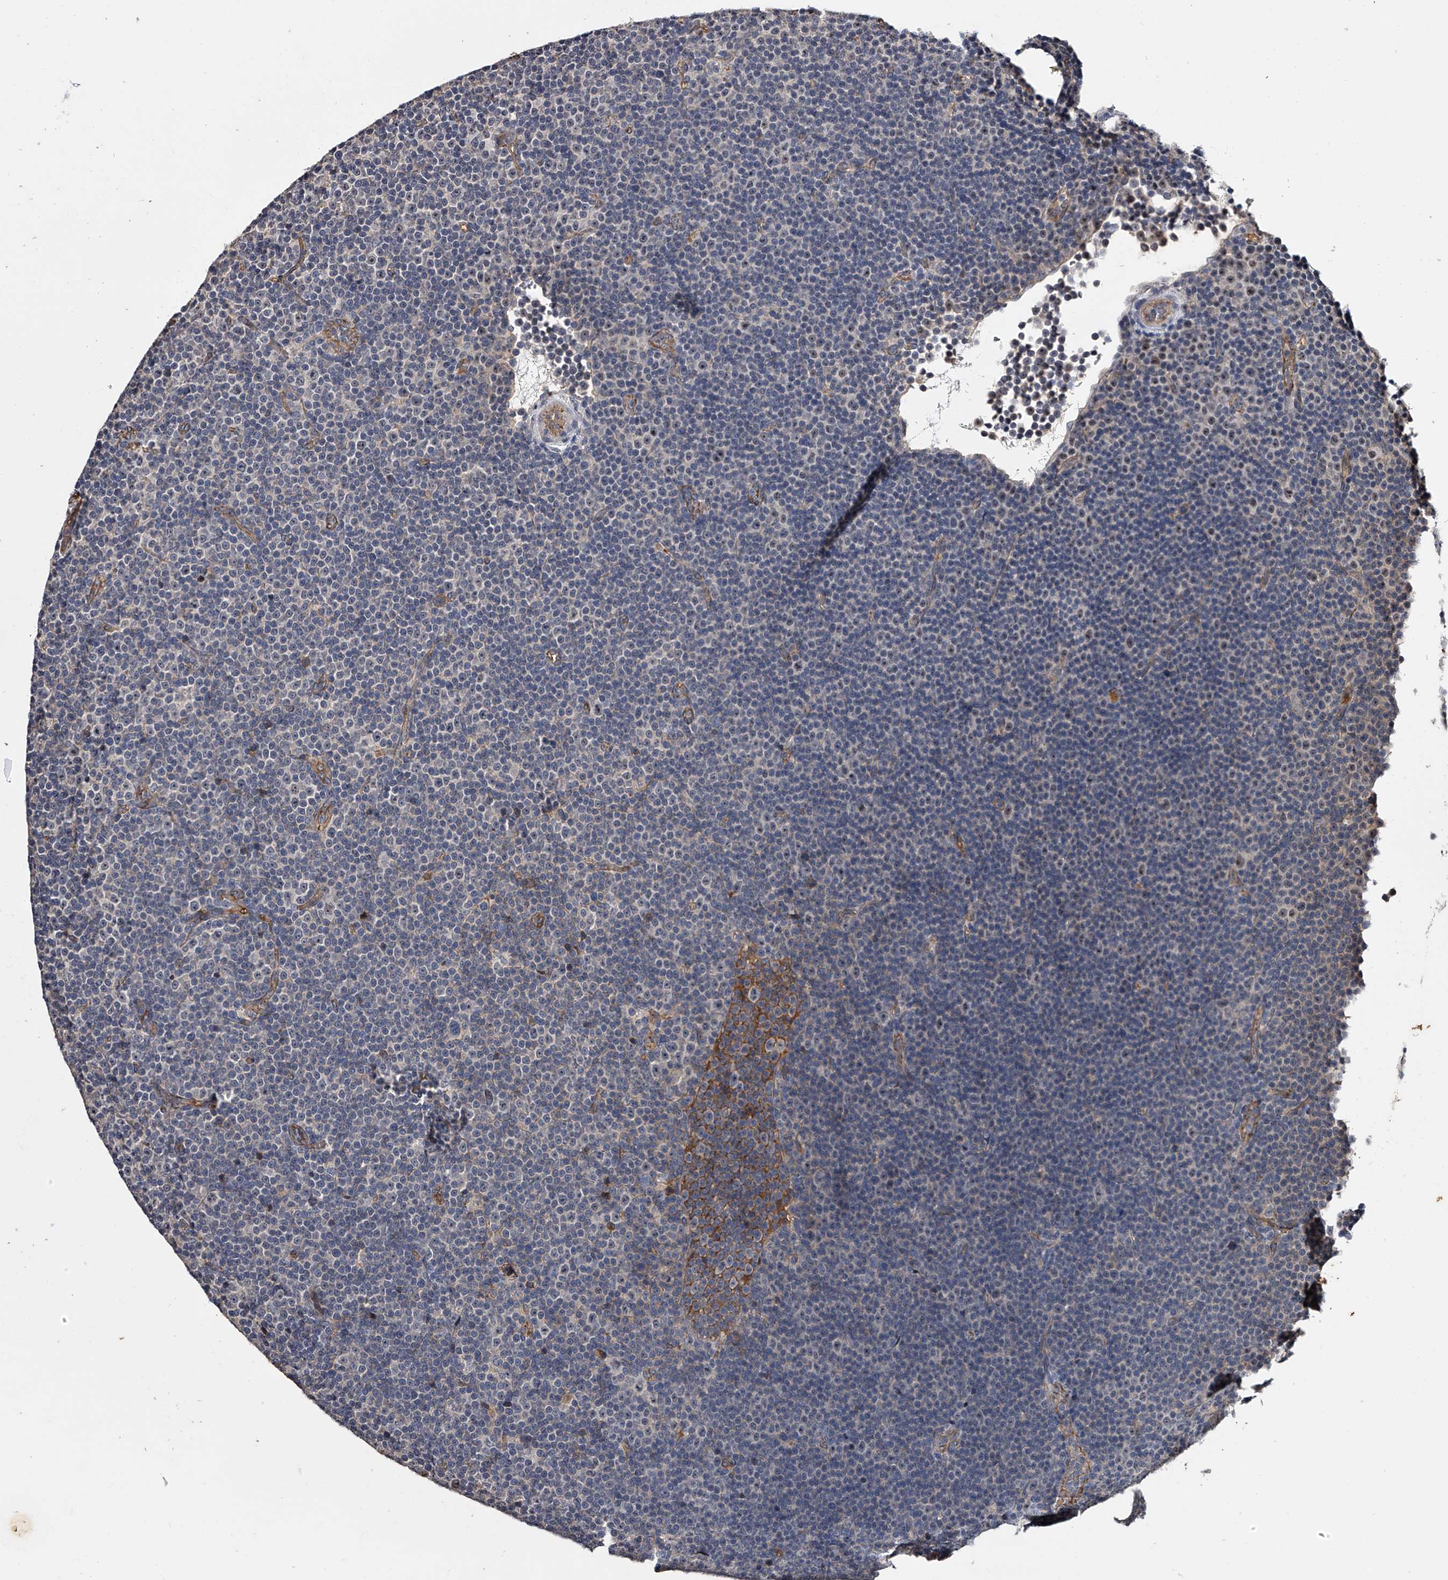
{"staining": {"intensity": "negative", "quantity": "none", "location": "none"}, "tissue": "lymphoma", "cell_type": "Tumor cells", "image_type": "cancer", "snomed": [{"axis": "morphology", "description": "Malignant lymphoma, non-Hodgkin's type, Low grade"}, {"axis": "topography", "description": "Lymph node"}], "caption": "Immunohistochemistry photomicrograph of neoplastic tissue: low-grade malignant lymphoma, non-Hodgkin's type stained with DAB (3,3'-diaminobenzidine) demonstrates no significant protein positivity in tumor cells. (Stains: DAB immunohistochemistry (IHC) with hematoxylin counter stain, Microscopy: brightfield microscopy at high magnification).", "gene": "MDN1", "patient": {"sex": "female", "age": 67}}